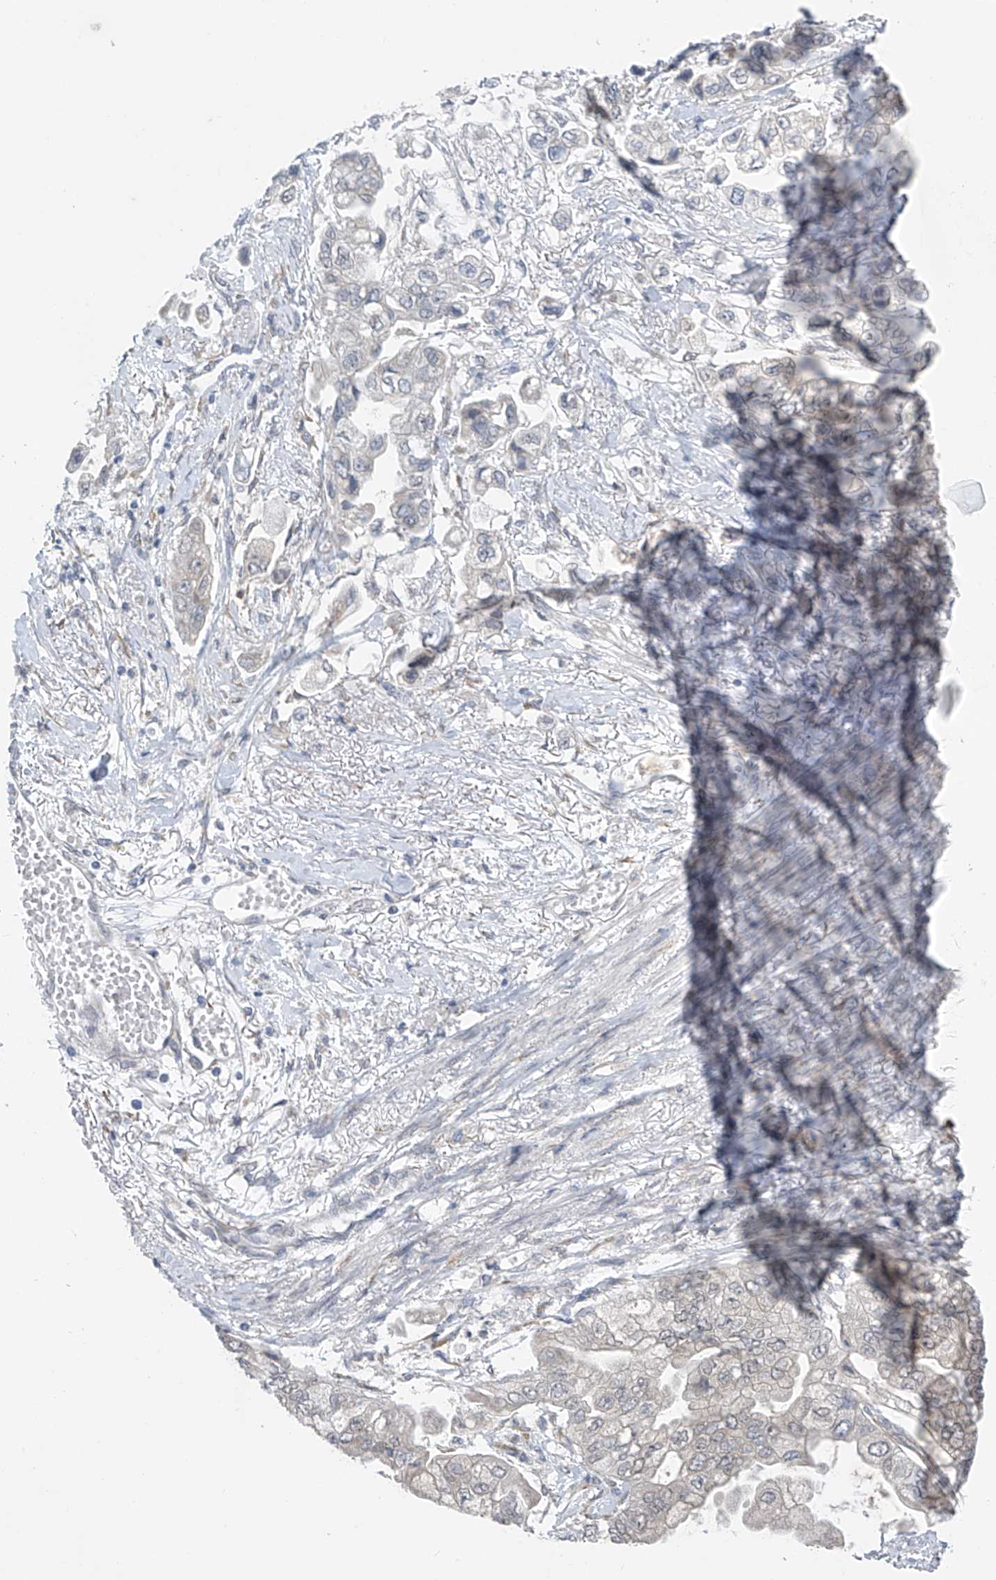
{"staining": {"intensity": "negative", "quantity": "none", "location": "none"}, "tissue": "stomach cancer", "cell_type": "Tumor cells", "image_type": "cancer", "snomed": [{"axis": "morphology", "description": "Adenocarcinoma, NOS"}, {"axis": "topography", "description": "Stomach"}], "caption": "IHC of human stomach cancer exhibits no staining in tumor cells.", "gene": "CYP4V2", "patient": {"sex": "male", "age": 62}}